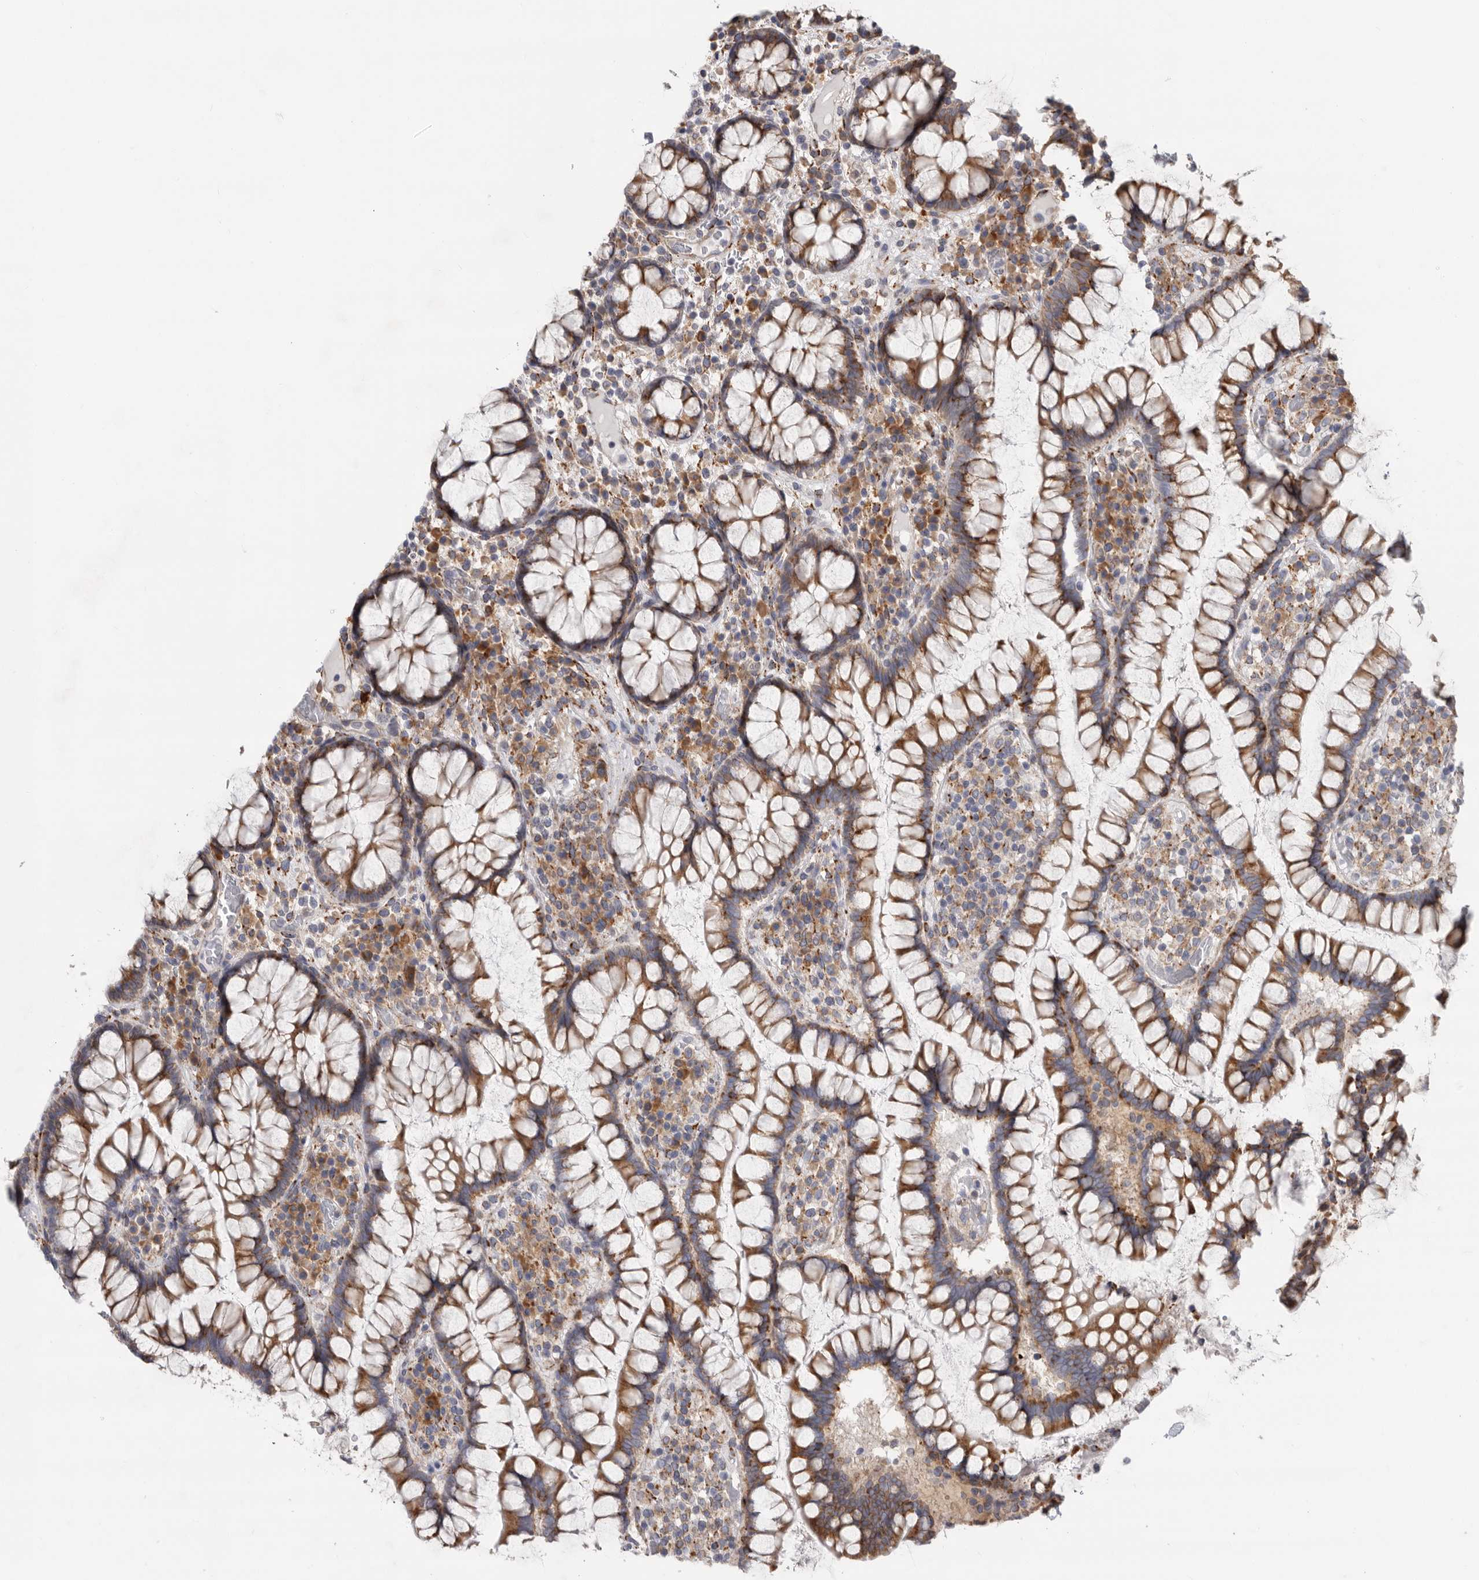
{"staining": {"intensity": "negative", "quantity": "none", "location": "none"}, "tissue": "colon", "cell_type": "Endothelial cells", "image_type": "normal", "snomed": [{"axis": "morphology", "description": "Normal tissue, NOS"}, {"axis": "topography", "description": "Colon"}], "caption": "High power microscopy image of an immunohistochemistry histopathology image of normal colon, revealing no significant expression in endothelial cells.", "gene": "GANAB", "patient": {"sex": "female", "age": 79}}